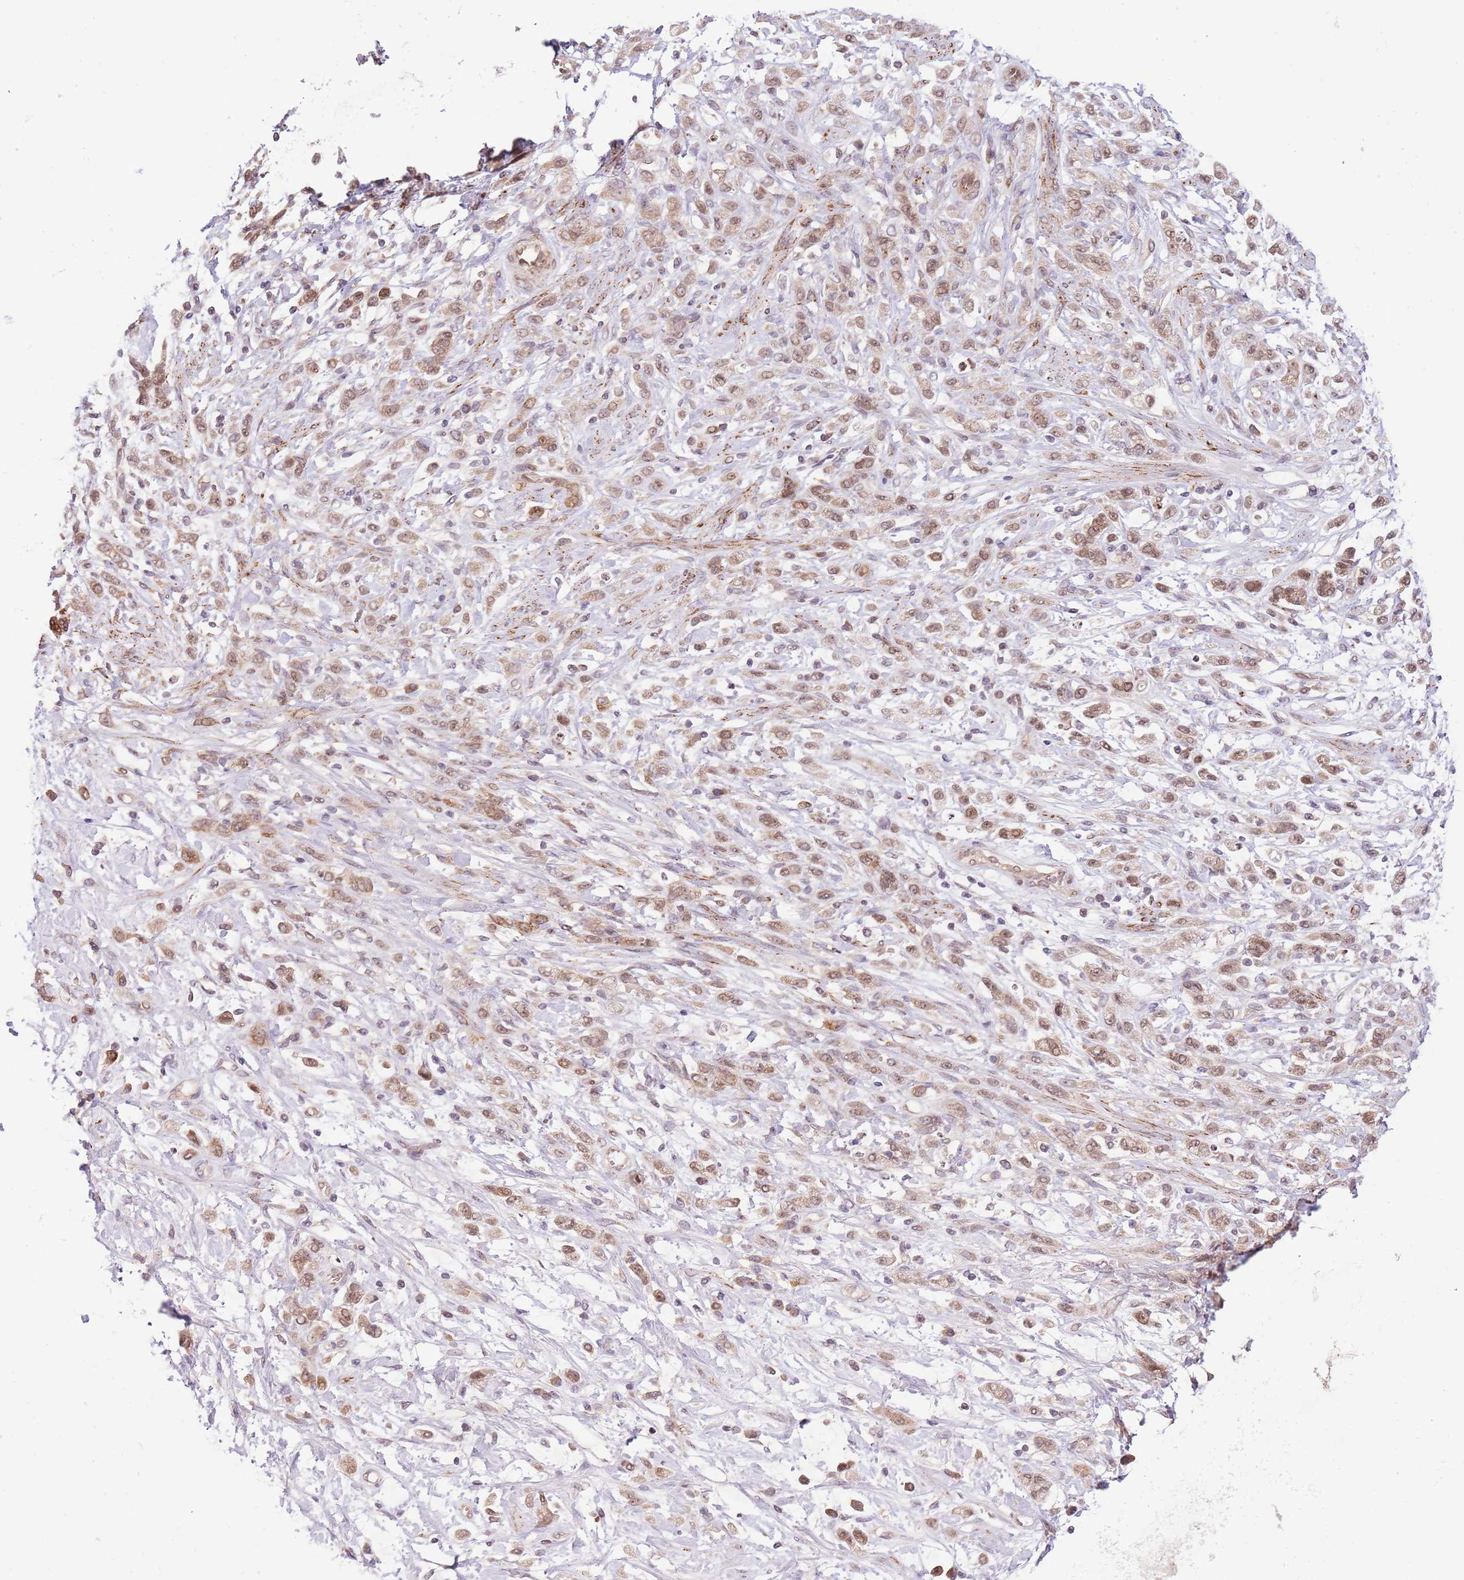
{"staining": {"intensity": "moderate", "quantity": ">75%", "location": "cytoplasmic/membranous,nuclear"}, "tissue": "stomach cancer", "cell_type": "Tumor cells", "image_type": "cancer", "snomed": [{"axis": "morphology", "description": "Adenocarcinoma, NOS"}, {"axis": "topography", "description": "Stomach"}], "caption": "Moderate cytoplasmic/membranous and nuclear expression is present in approximately >75% of tumor cells in adenocarcinoma (stomach). (Stains: DAB in brown, nuclei in blue, Microscopy: brightfield microscopy at high magnification).", "gene": "CHD1", "patient": {"sex": "female", "age": 60}}